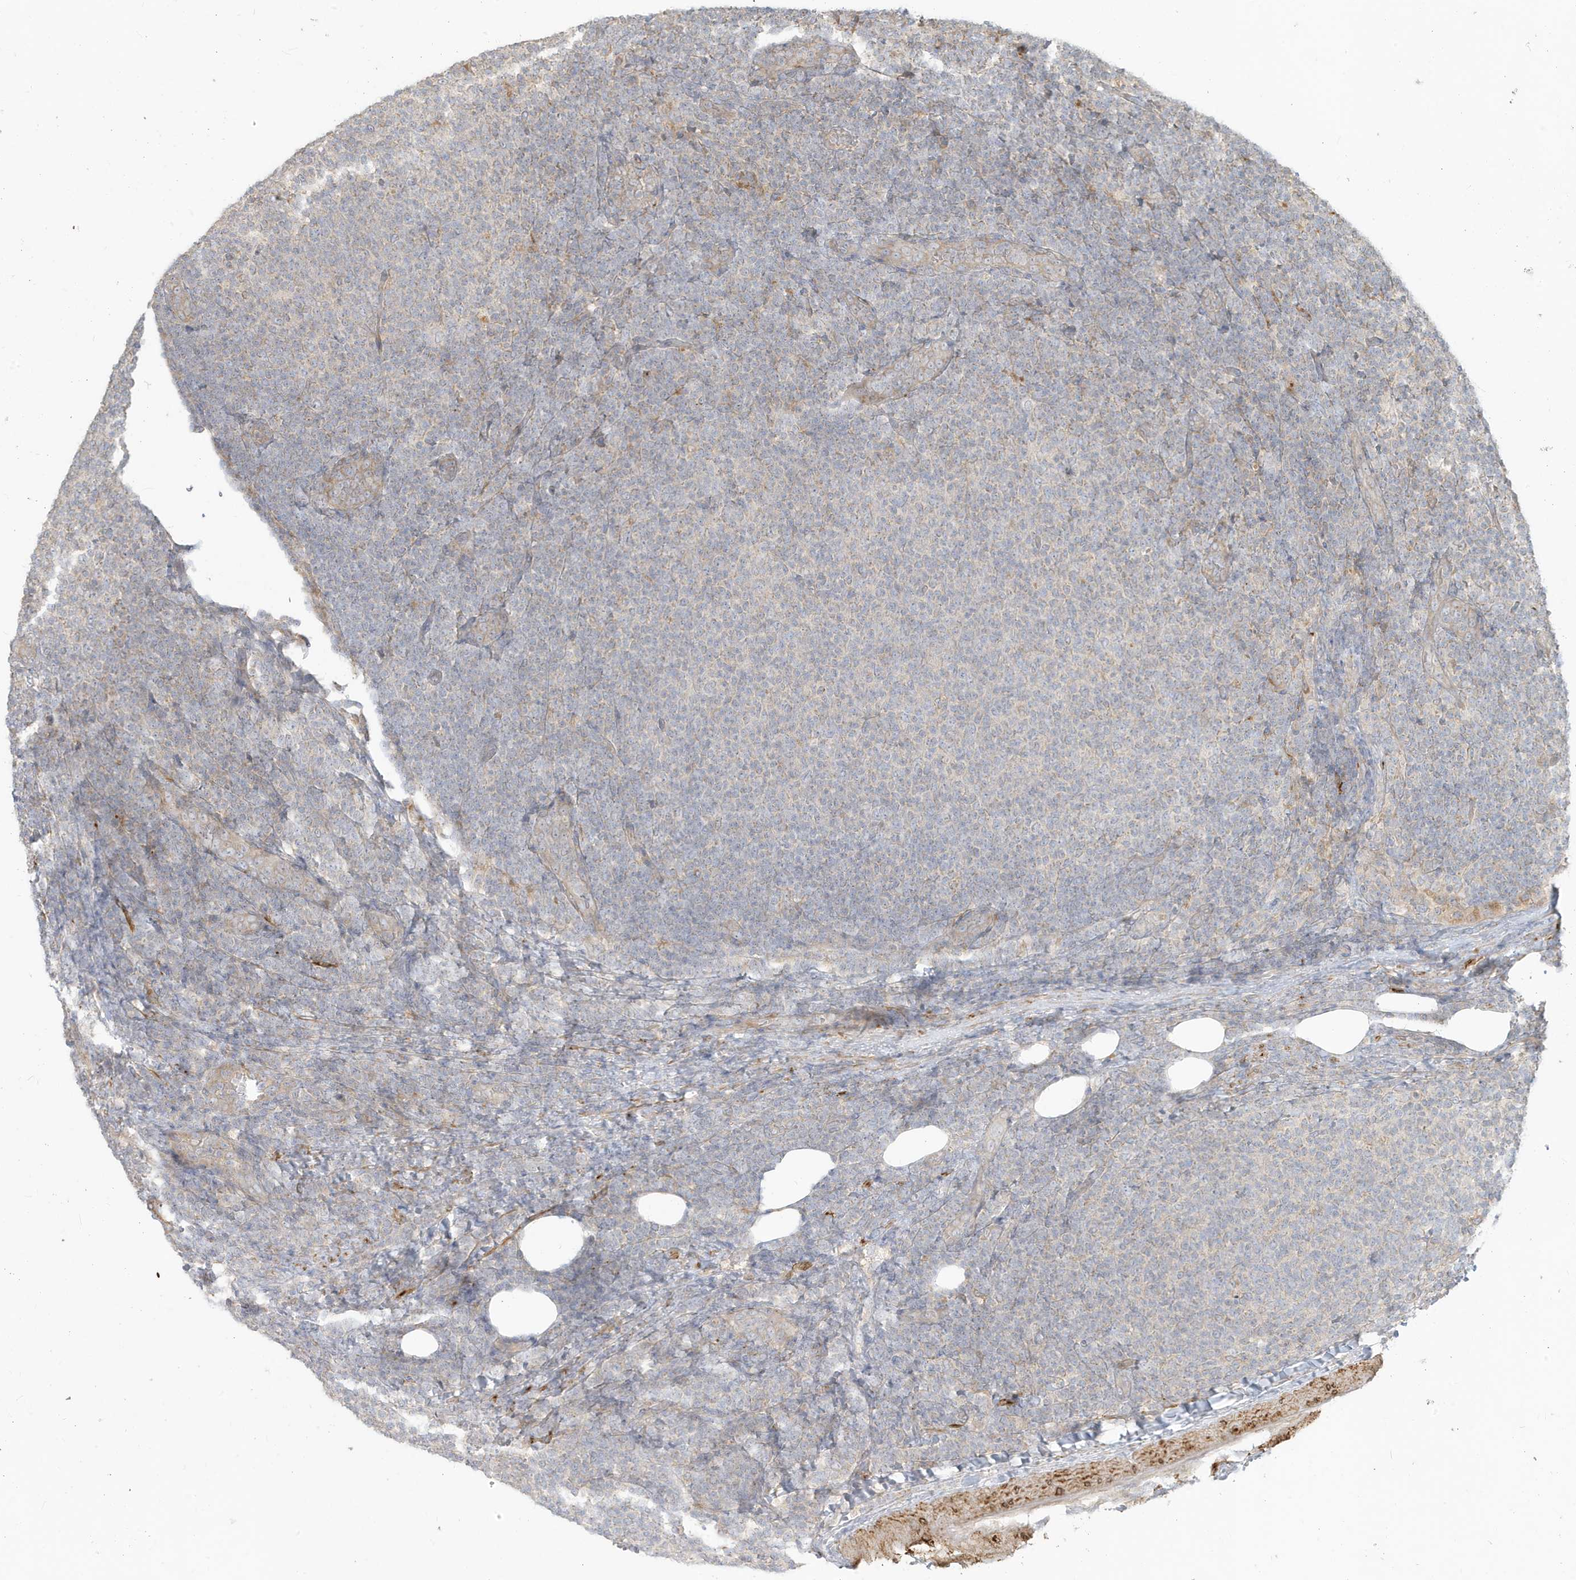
{"staining": {"intensity": "negative", "quantity": "none", "location": "none"}, "tissue": "lymphoma", "cell_type": "Tumor cells", "image_type": "cancer", "snomed": [{"axis": "morphology", "description": "Malignant lymphoma, non-Hodgkin's type, Low grade"}, {"axis": "topography", "description": "Lymph node"}], "caption": "Protein analysis of lymphoma exhibits no significant expression in tumor cells.", "gene": "MCOLN1", "patient": {"sex": "male", "age": 66}}